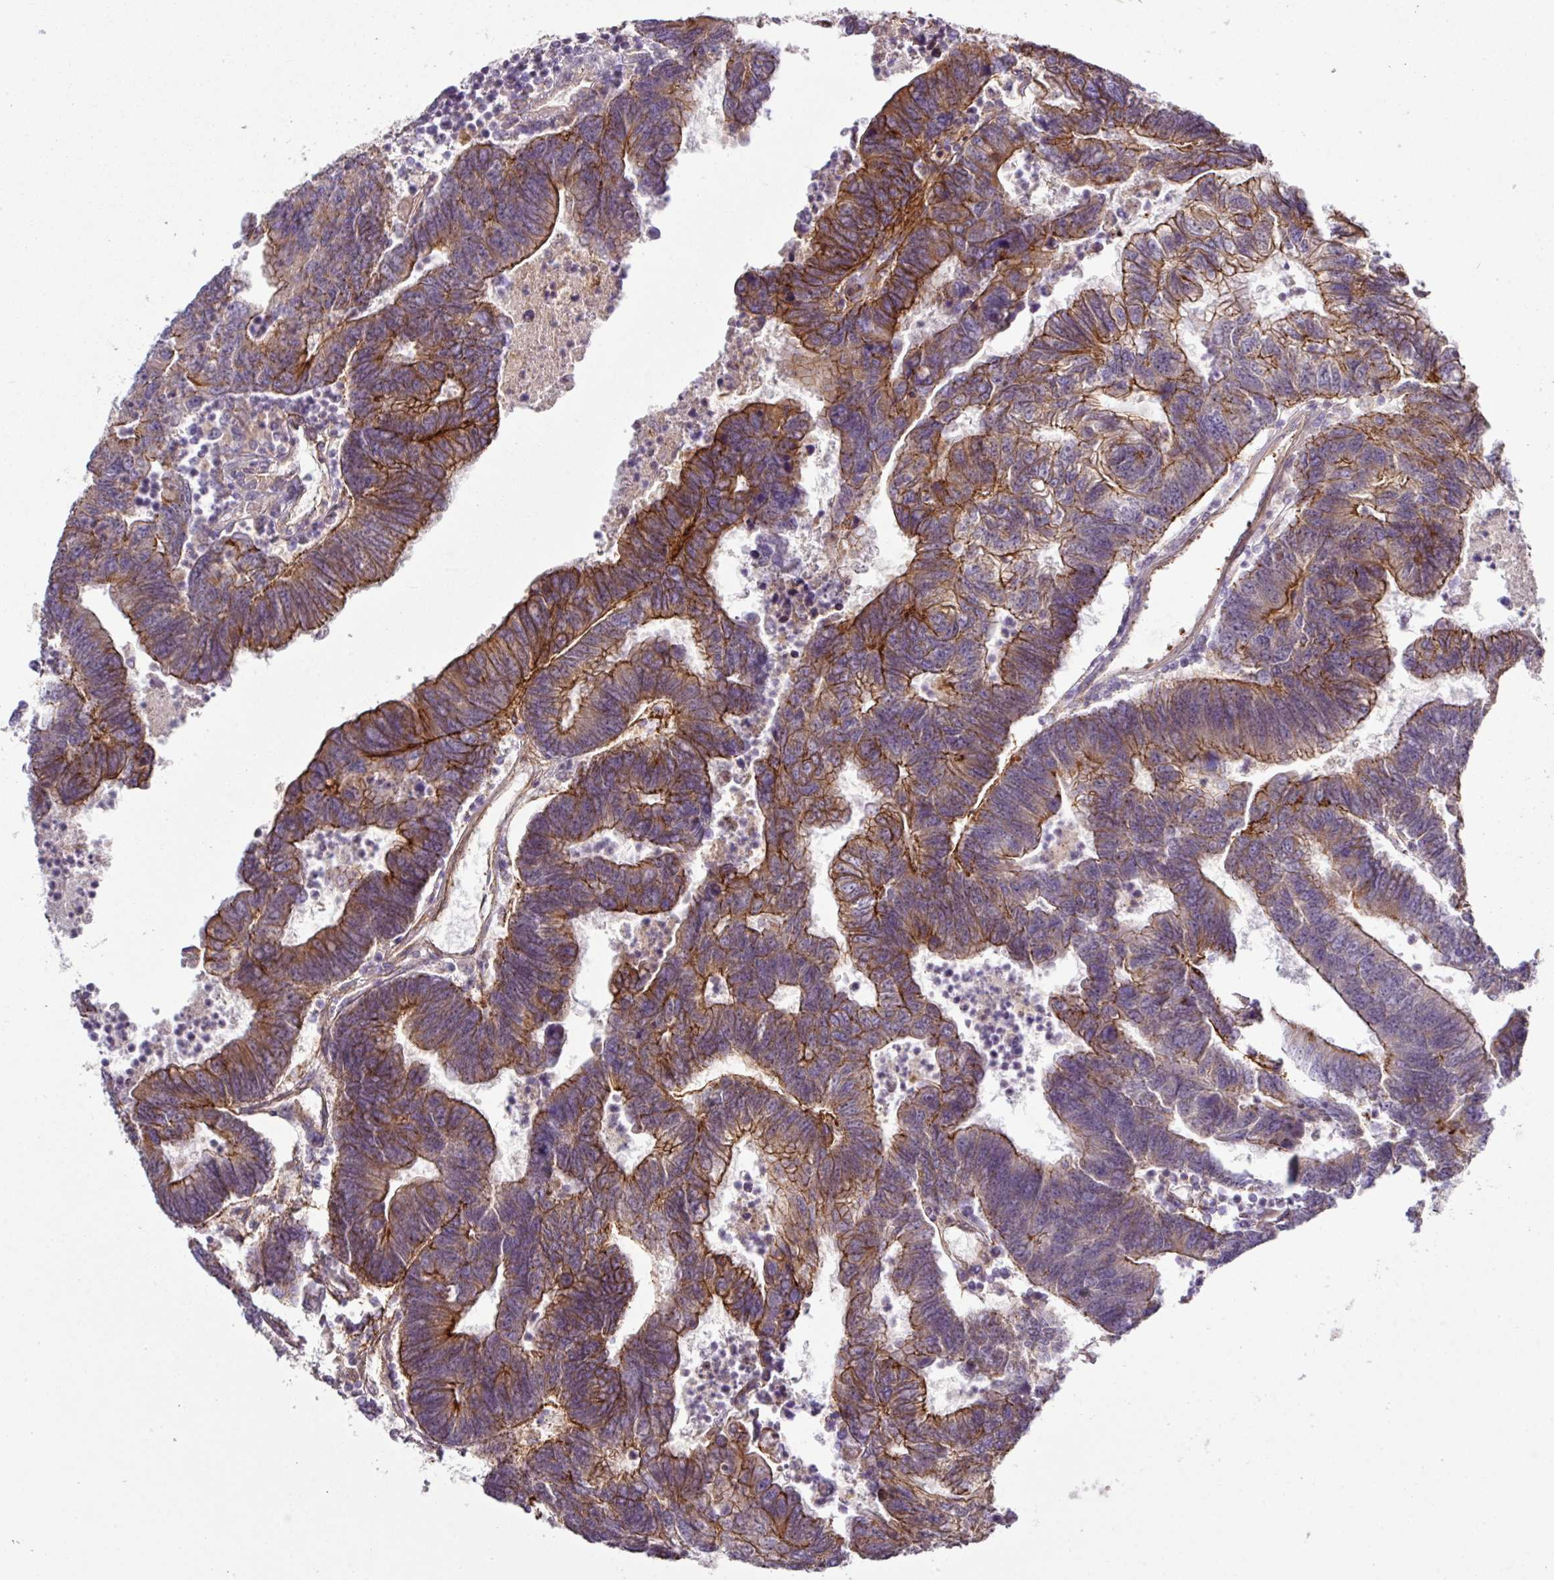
{"staining": {"intensity": "moderate", "quantity": "25%-75%", "location": "cytoplasmic/membranous"}, "tissue": "colorectal cancer", "cell_type": "Tumor cells", "image_type": "cancer", "snomed": [{"axis": "morphology", "description": "Adenocarcinoma, NOS"}, {"axis": "topography", "description": "Colon"}], "caption": "Immunohistochemistry (IHC) photomicrograph of human adenocarcinoma (colorectal) stained for a protein (brown), which shows medium levels of moderate cytoplasmic/membranous staining in approximately 25%-75% of tumor cells.", "gene": "GAN", "patient": {"sex": "female", "age": 48}}